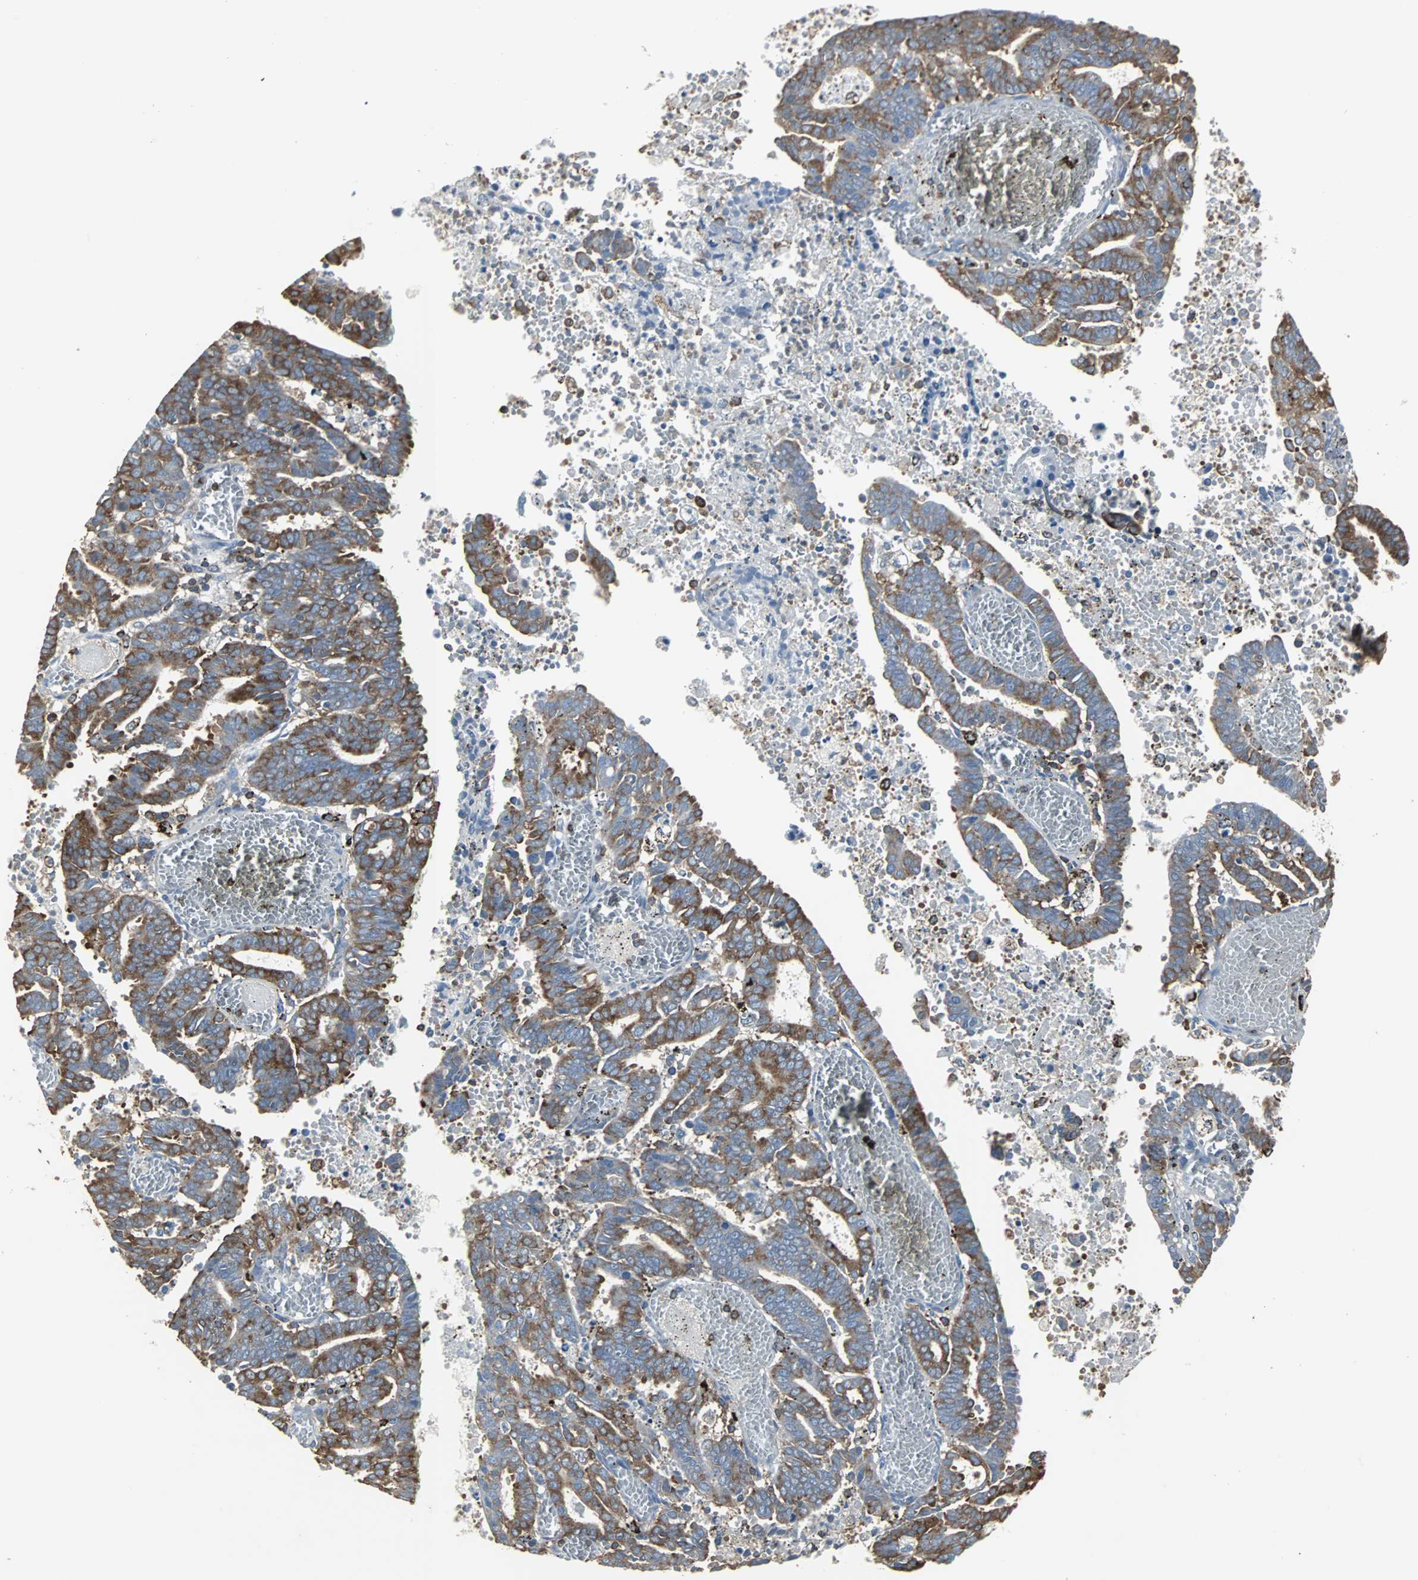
{"staining": {"intensity": "strong", "quantity": ">75%", "location": "cytoplasmic/membranous"}, "tissue": "endometrial cancer", "cell_type": "Tumor cells", "image_type": "cancer", "snomed": [{"axis": "morphology", "description": "Adenocarcinoma, NOS"}, {"axis": "topography", "description": "Uterus"}], "caption": "A high amount of strong cytoplasmic/membranous staining is present in approximately >75% of tumor cells in endometrial cancer tissue.", "gene": "LRRFIP1", "patient": {"sex": "female", "age": 83}}